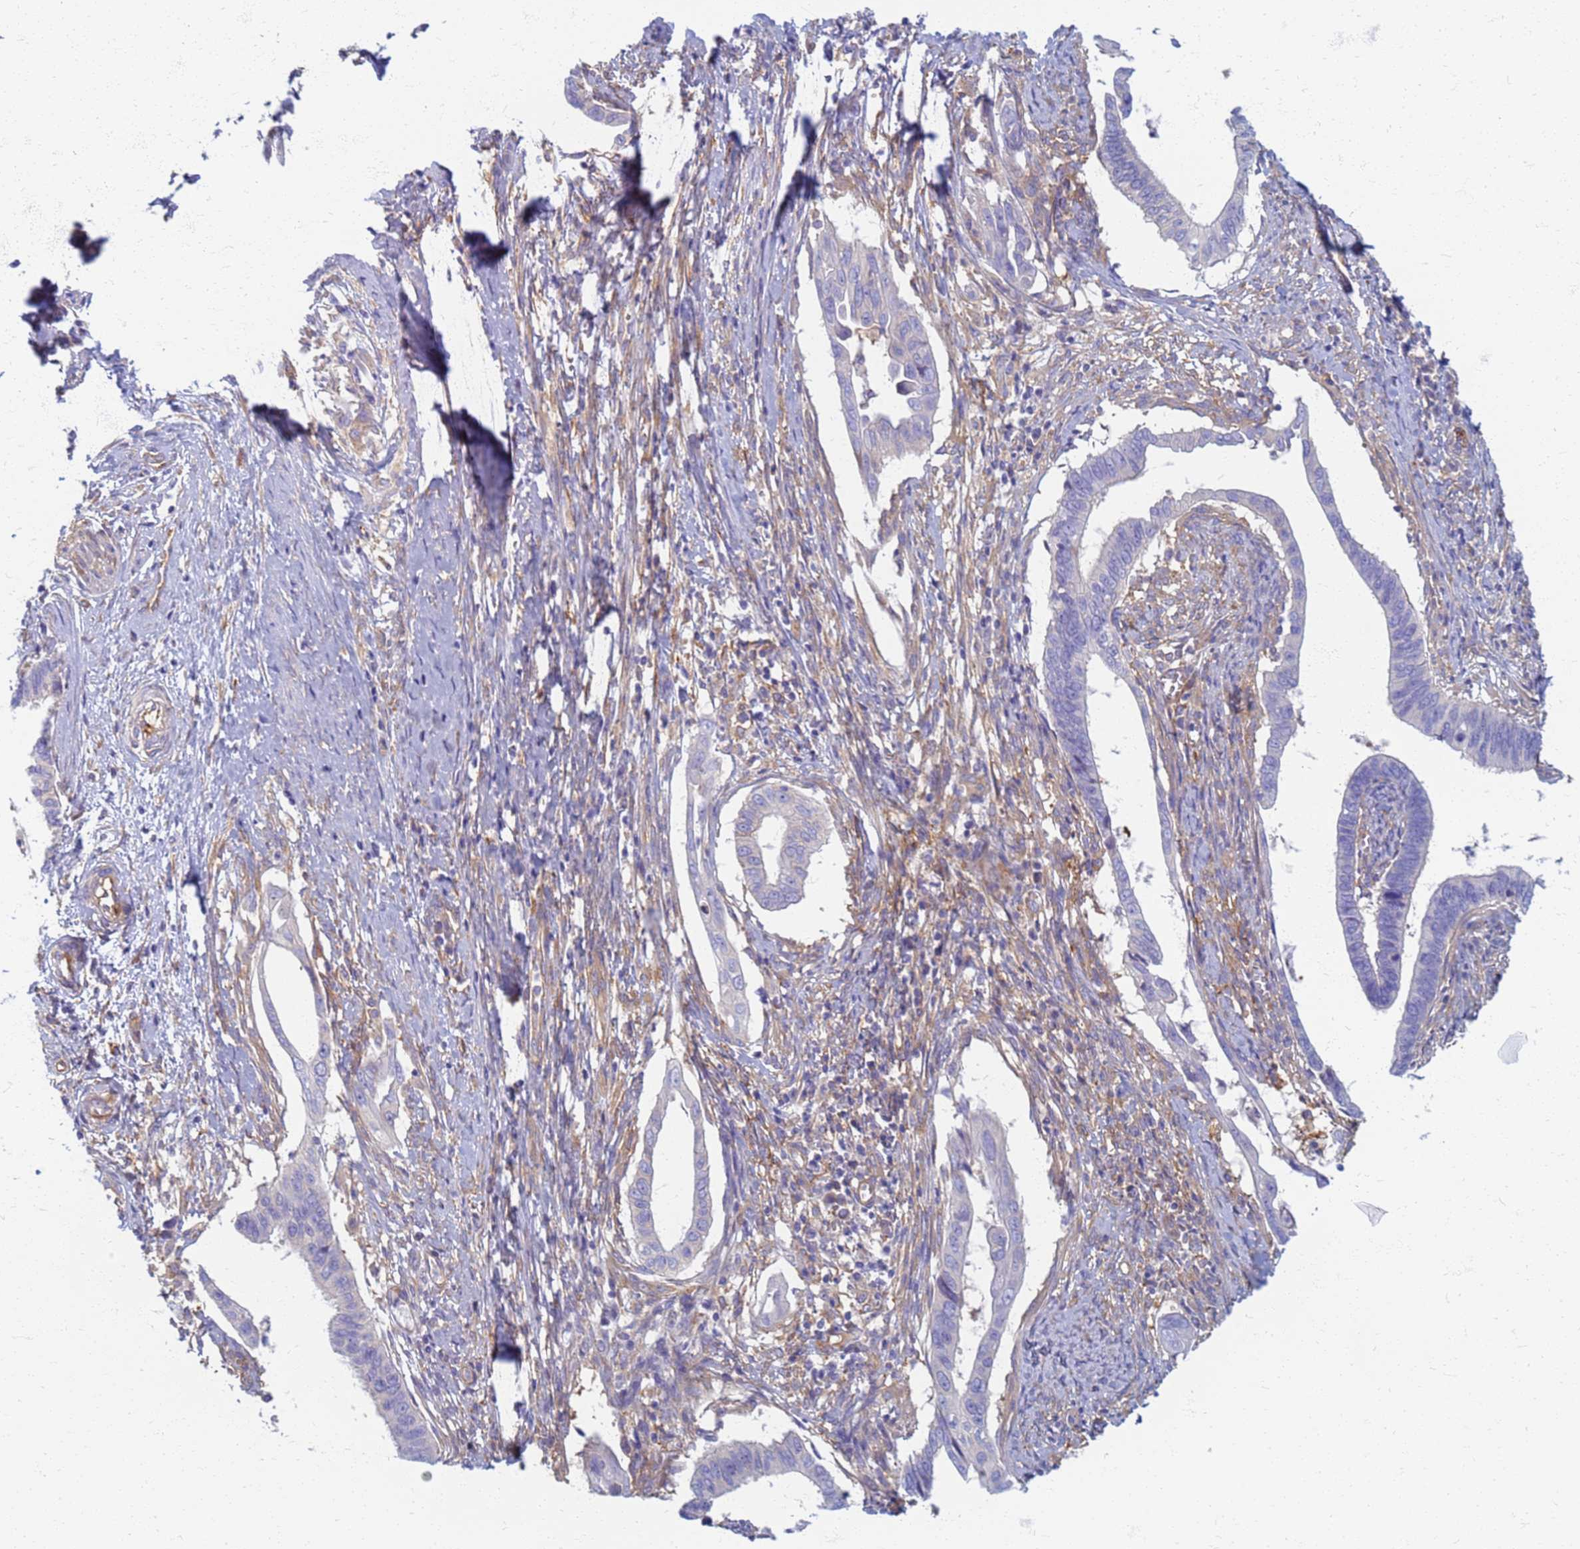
{"staining": {"intensity": "negative", "quantity": "none", "location": "none"}, "tissue": "cervical cancer", "cell_type": "Tumor cells", "image_type": "cancer", "snomed": [{"axis": "morphology", "description": "Adenocarcinoma, NOS"}, {"axis": "topography", "description": "Cervix"}], "caption": "Photomicrograph shows no protein staining in tumor cells of cervical adenocarcinoma tissue.", "gene": "EEA1", "patient": {"sex": "female", "age": 42}}